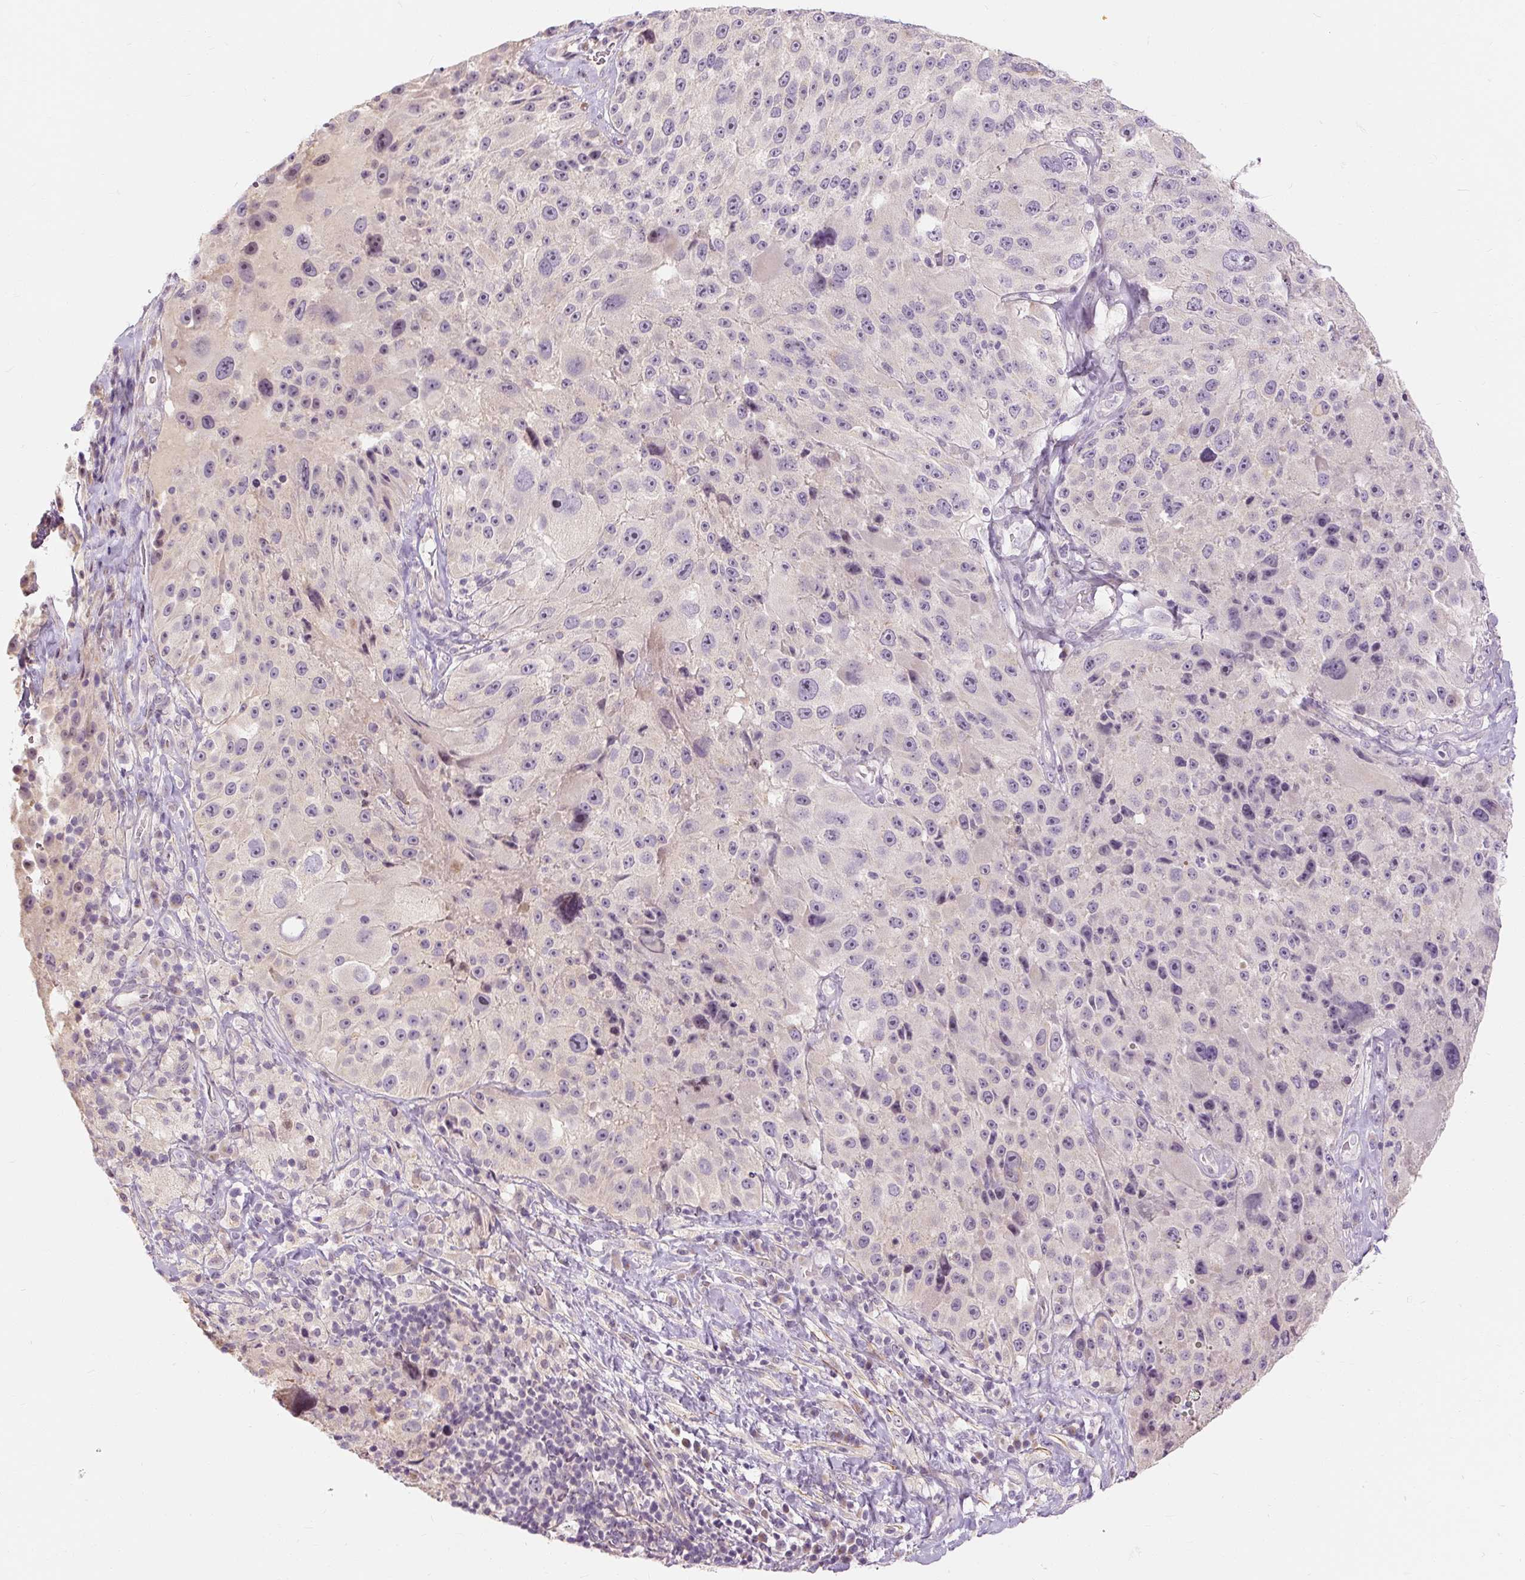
{"staining": {"intensity": "negative", "quantity": "none", "location": "none"}, "tissue": "melanoma", "cell_type": "Tumor cells", "image_type": "cancer", "snomed": [{"axis": "morphology", "description": "Malignant melanoma, Metastatic site"}, {"axis": "topography", "description": "Lymph node"}], "caption": "Immunohistochemistry (IHC) of malignant melanoma (metastatic site) reveals no positivity in tumor cells. The staining was performed using DAB (3,3'-diaminobenzidine) to visualize the protein expression in brown, while the nuclei were stained in blue with hematoxylin (Magnification: 20x).", "gene": "CAPN3", "patient": {"sex": "male", "age": 62}}